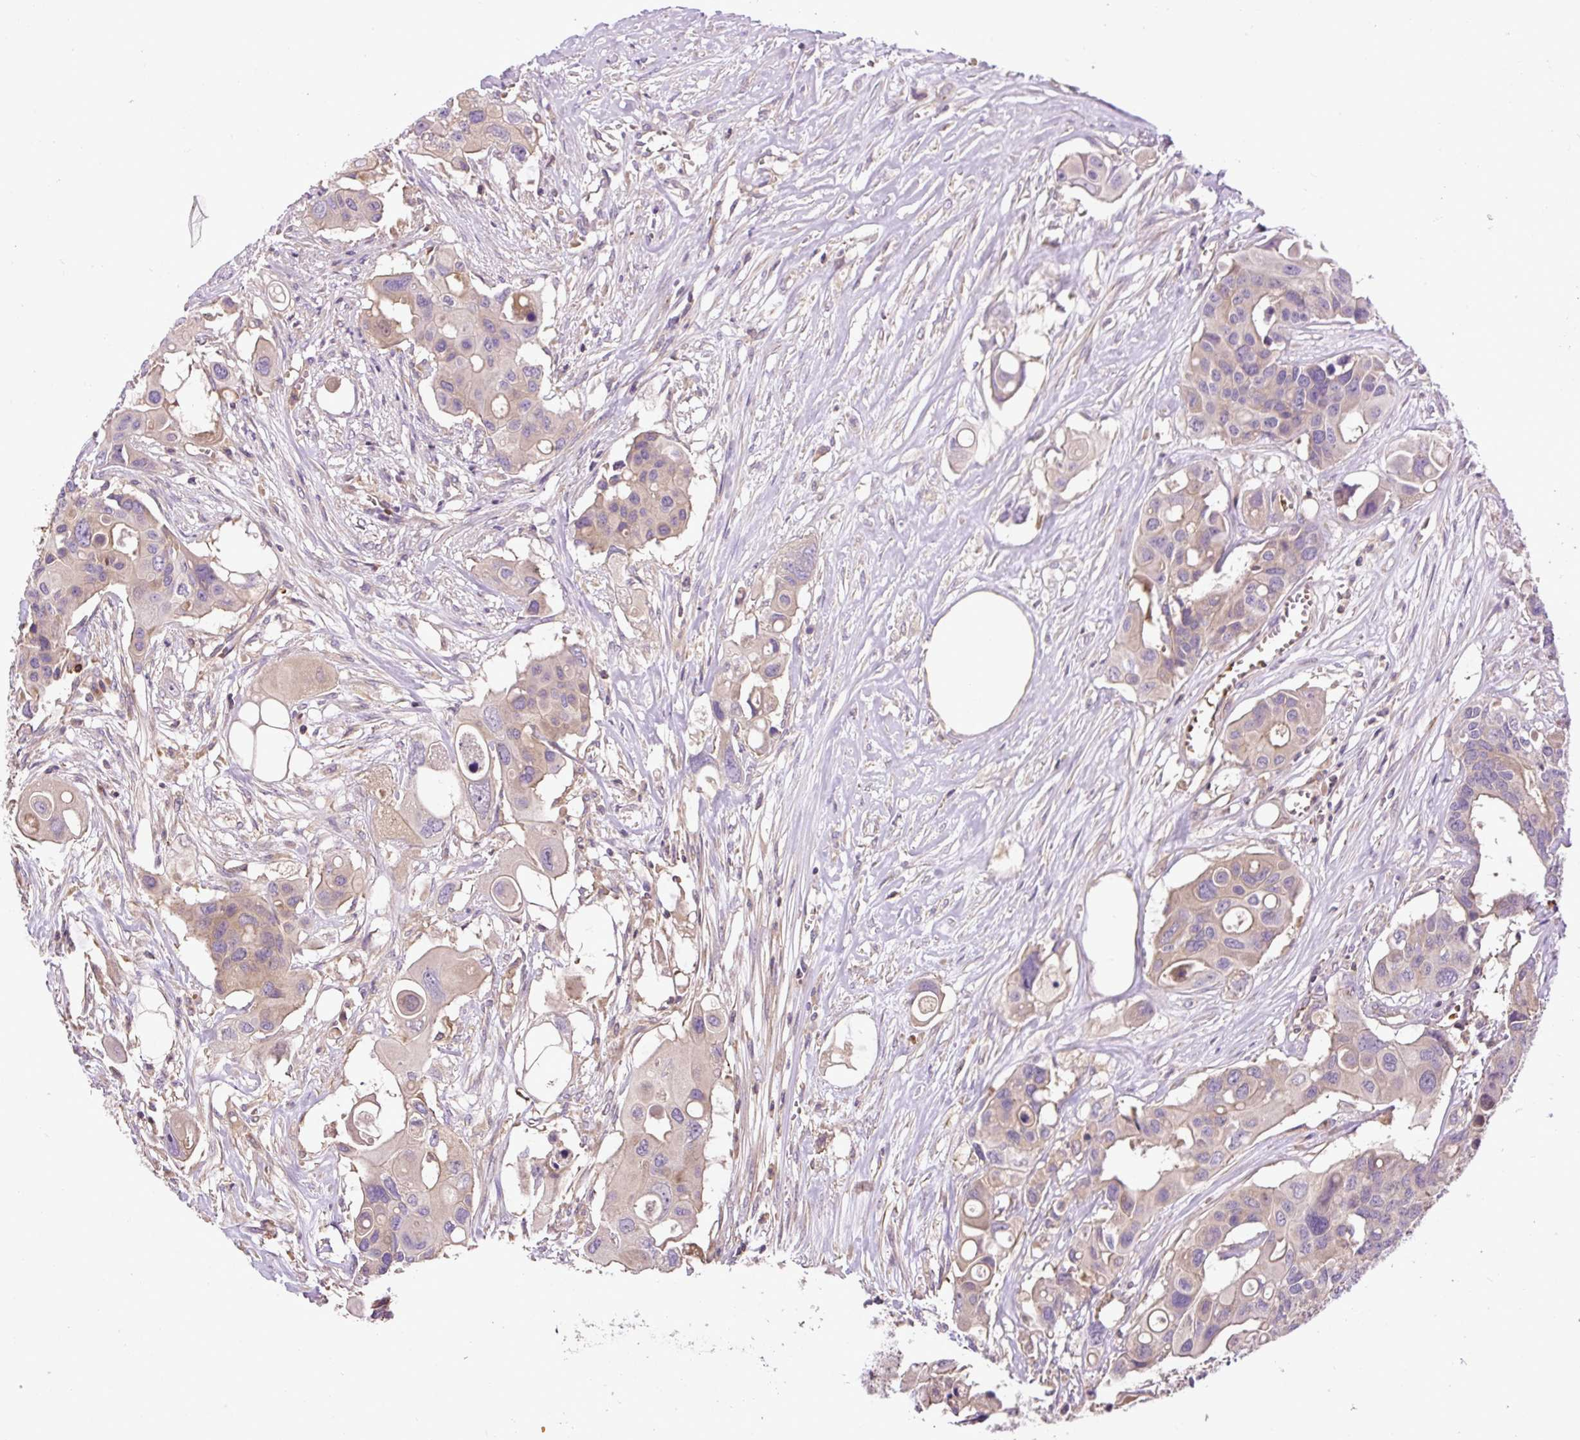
{"staining": {"intensity": "weak", "quantity": "<25%", "location": "cytoplasmic/membranous"}, "tissue": "colorectal cancer", "cell_type": "Tumor cells", "image_type": "cancer", "snomed": [{"axis": "morphology", "description": "Adenocarcinoma, NOS"}, {"axis": "topography", "description": "Colon"}], "caption": "Colorectal cancer was stained to show a protein in brown. There is no significant staining in tumor cells.", "gene": "CXCL13", "patient": {"sex": "male", "age": 77}}